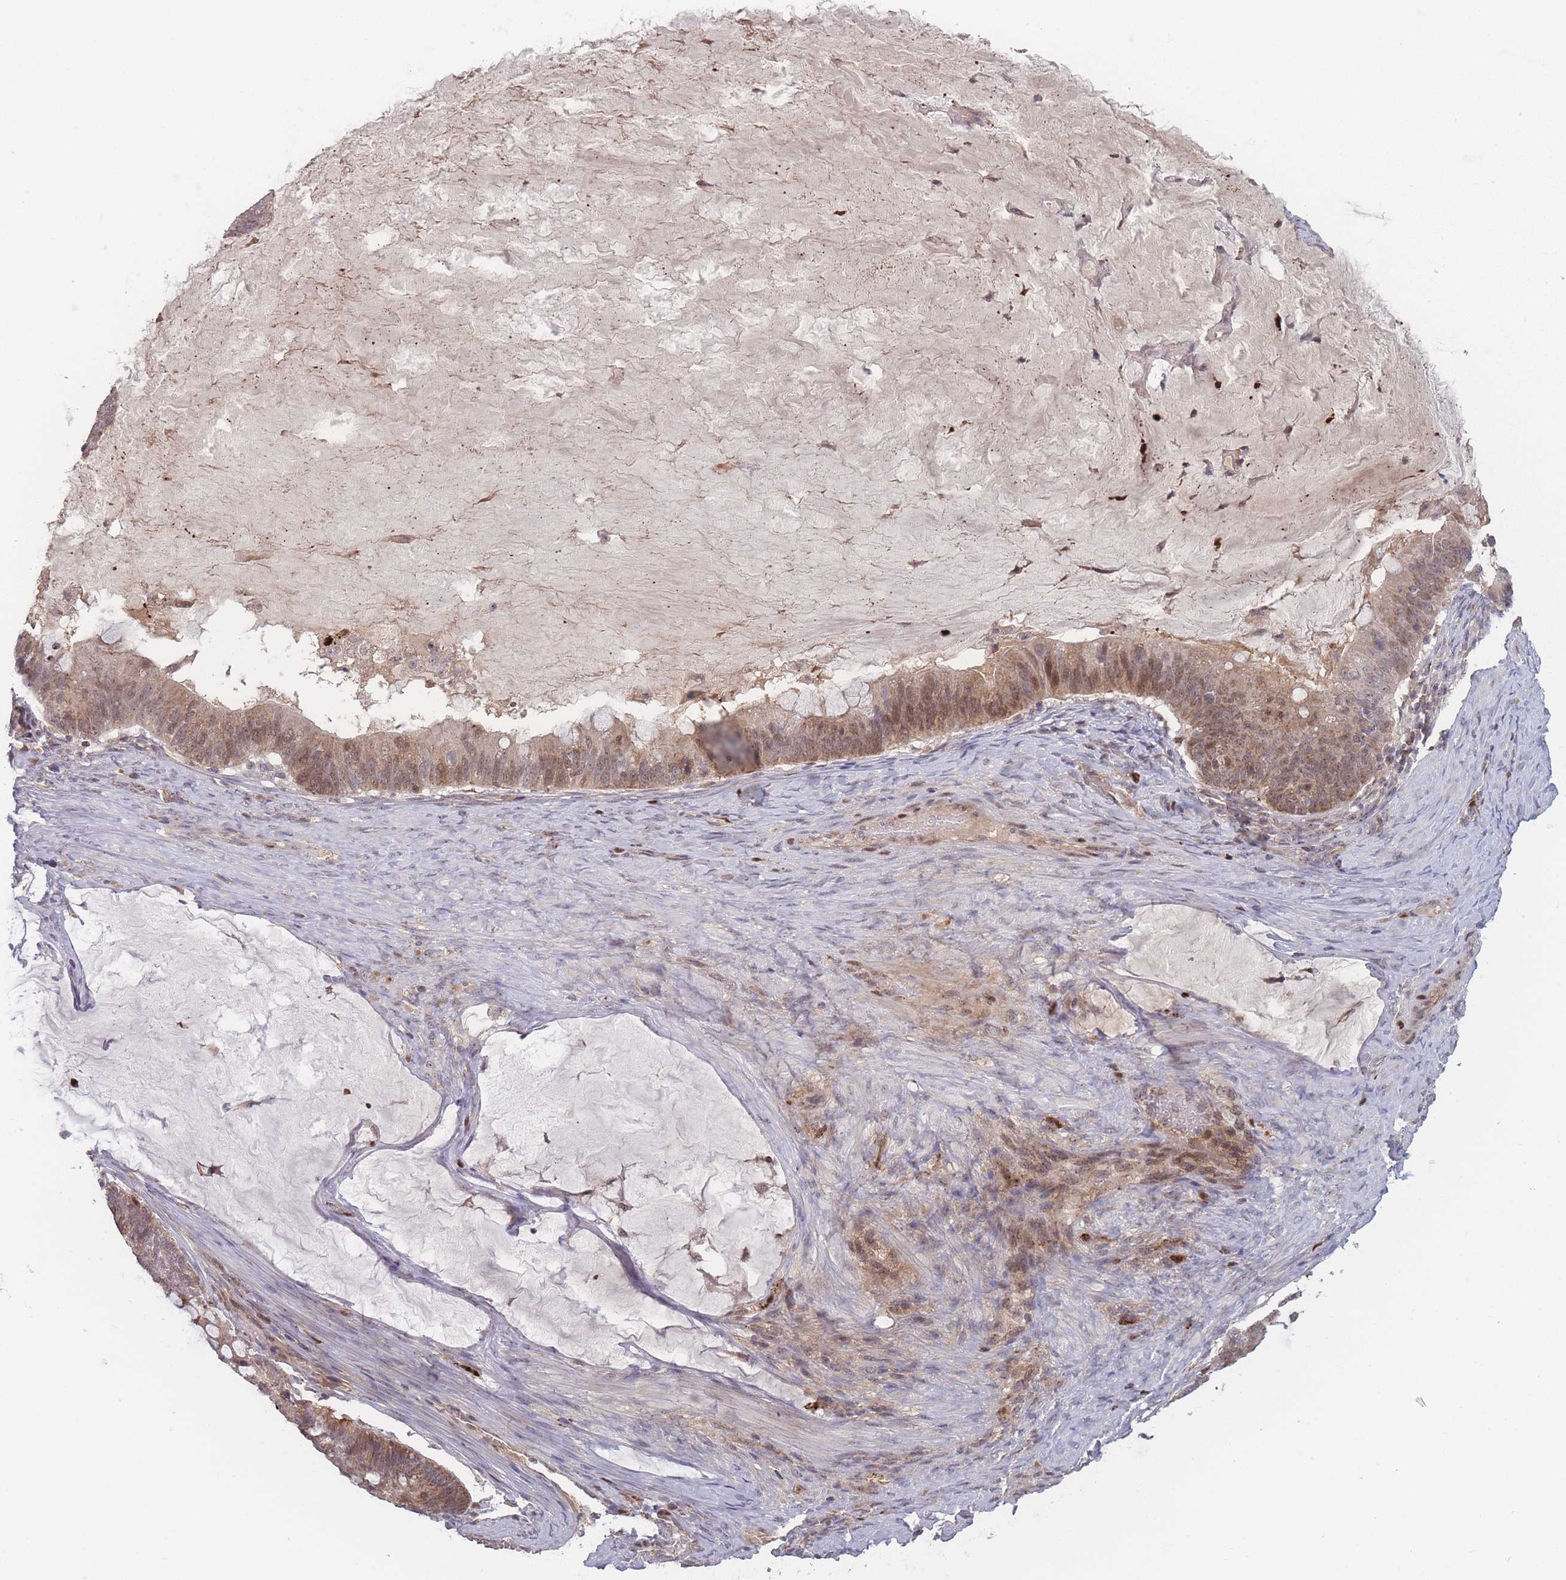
{"staining": {"intensity": "weak", "quantity": ">75%", "location": "cytoplasmic/membranous,nuclear"}, "tissue": "ovarian cancer", "cell_type": "Tumor cells", "image_type": "cancer", "snomed": [{"axis": "morphology", "description": "Cystadenocarcinoma, mucinous, NOS"}, {"axis": "topography", "description": "Ovary"}], "caption": "A histopathology image showing weak cytoplasmic/membranous and nuclear expression in about >75% of tumor cells in mucinous cystadenocarcinoma (ovarian), as visualized by brown immunohistochemical staining.", "gene": "TMEM232", "patient": {"sex": "female", "age": 61}}